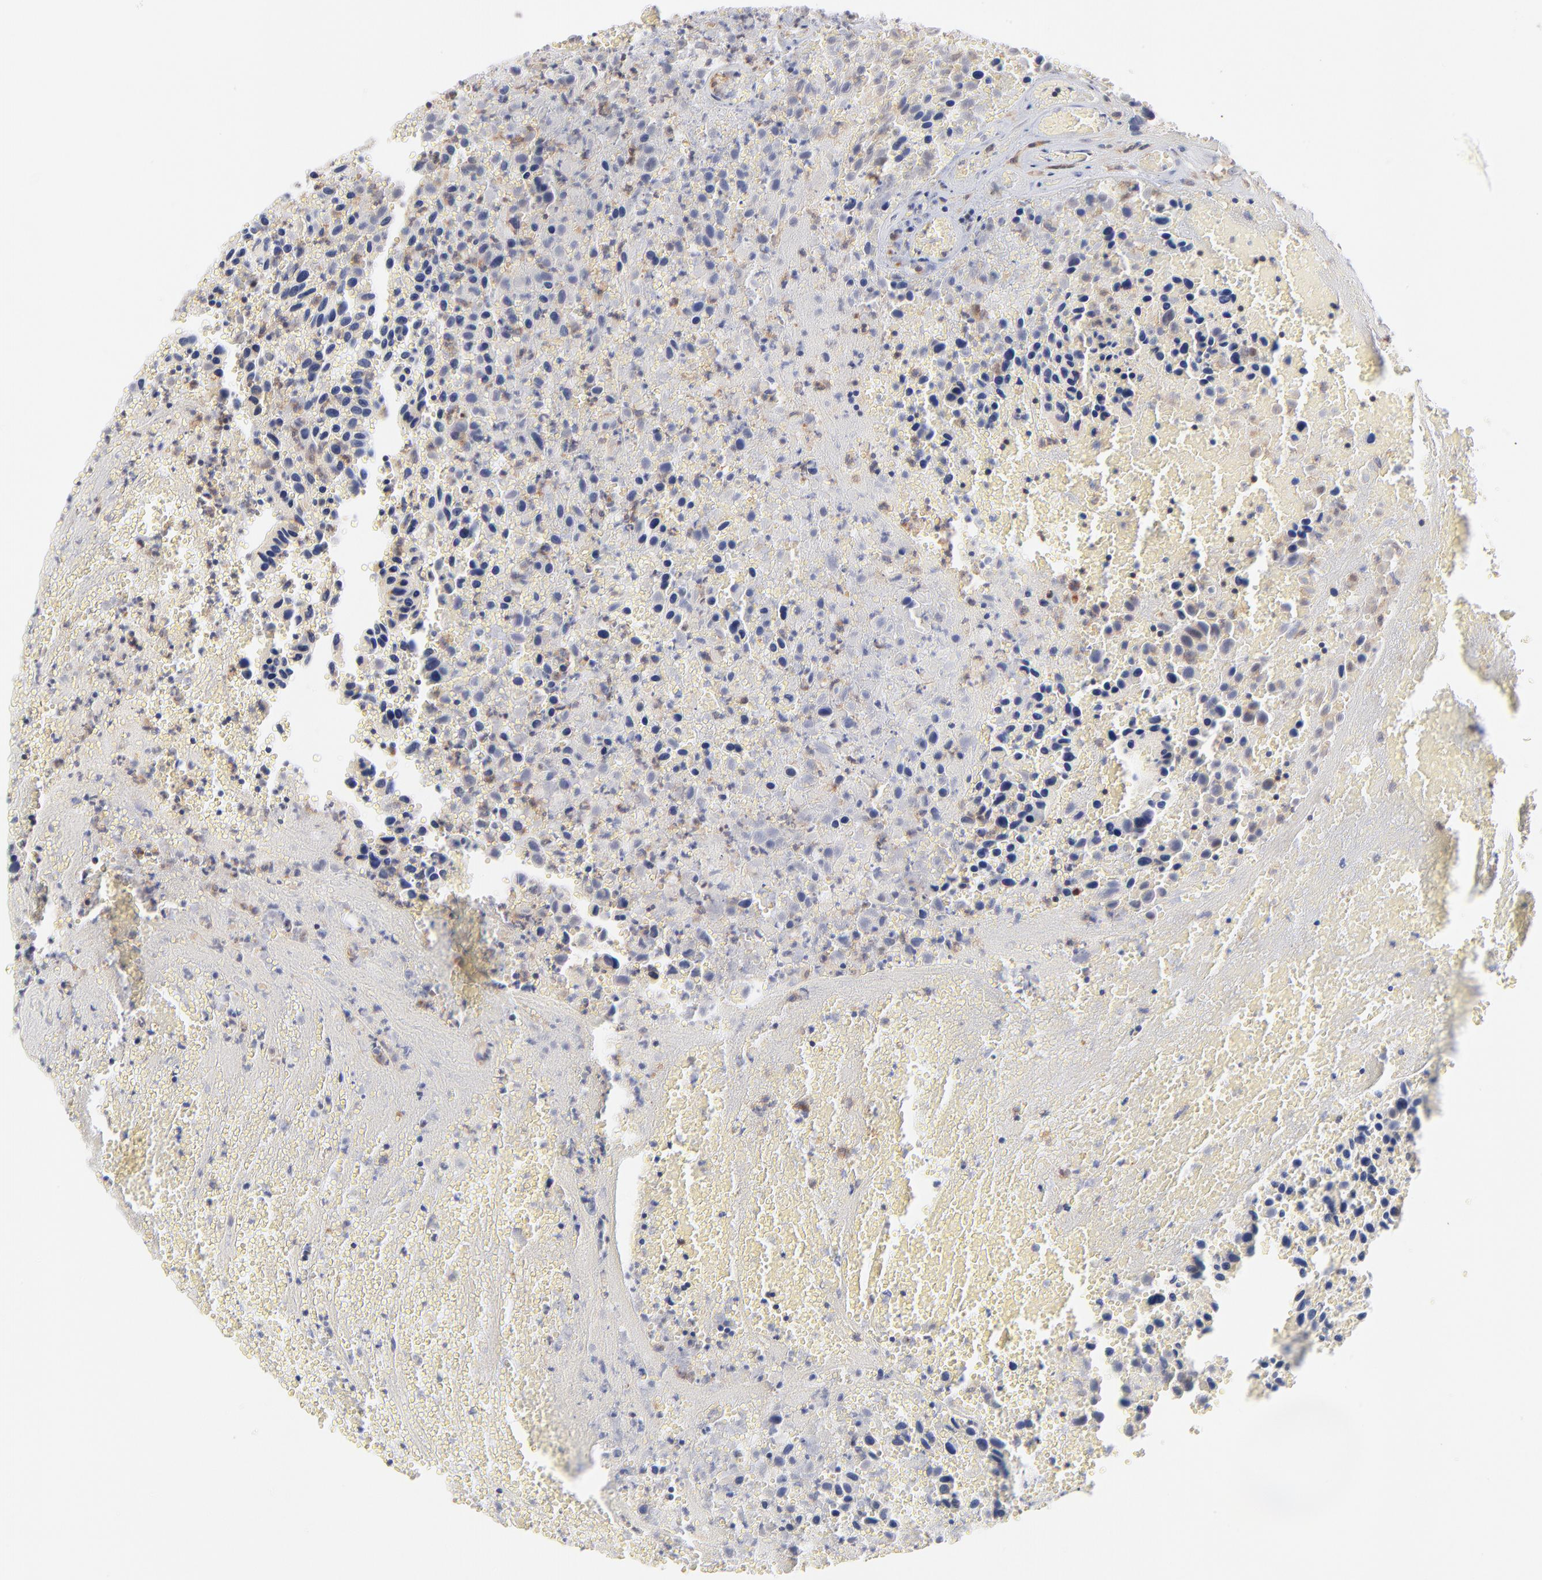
{"staining": {"intensity": "negative", "quantity": "none", "location": "none"}, "tissue": "urothelial cancer", "cell_type": "Tumor cells", "image_type": "cancer", "snomed": [{"axis": "morphology", "description": "Urothelial carcinoma, High grade"}, {"axis": "topography", "description": "Urinary bladder"}], "caption": "This is a photomicrograph of immunohistochemistry (IHC) staining of urothelial cancer, which shows no positivity in tumor cells.", "gene": "WIPF1", "patient": {"sex": "male", "age": 66}}